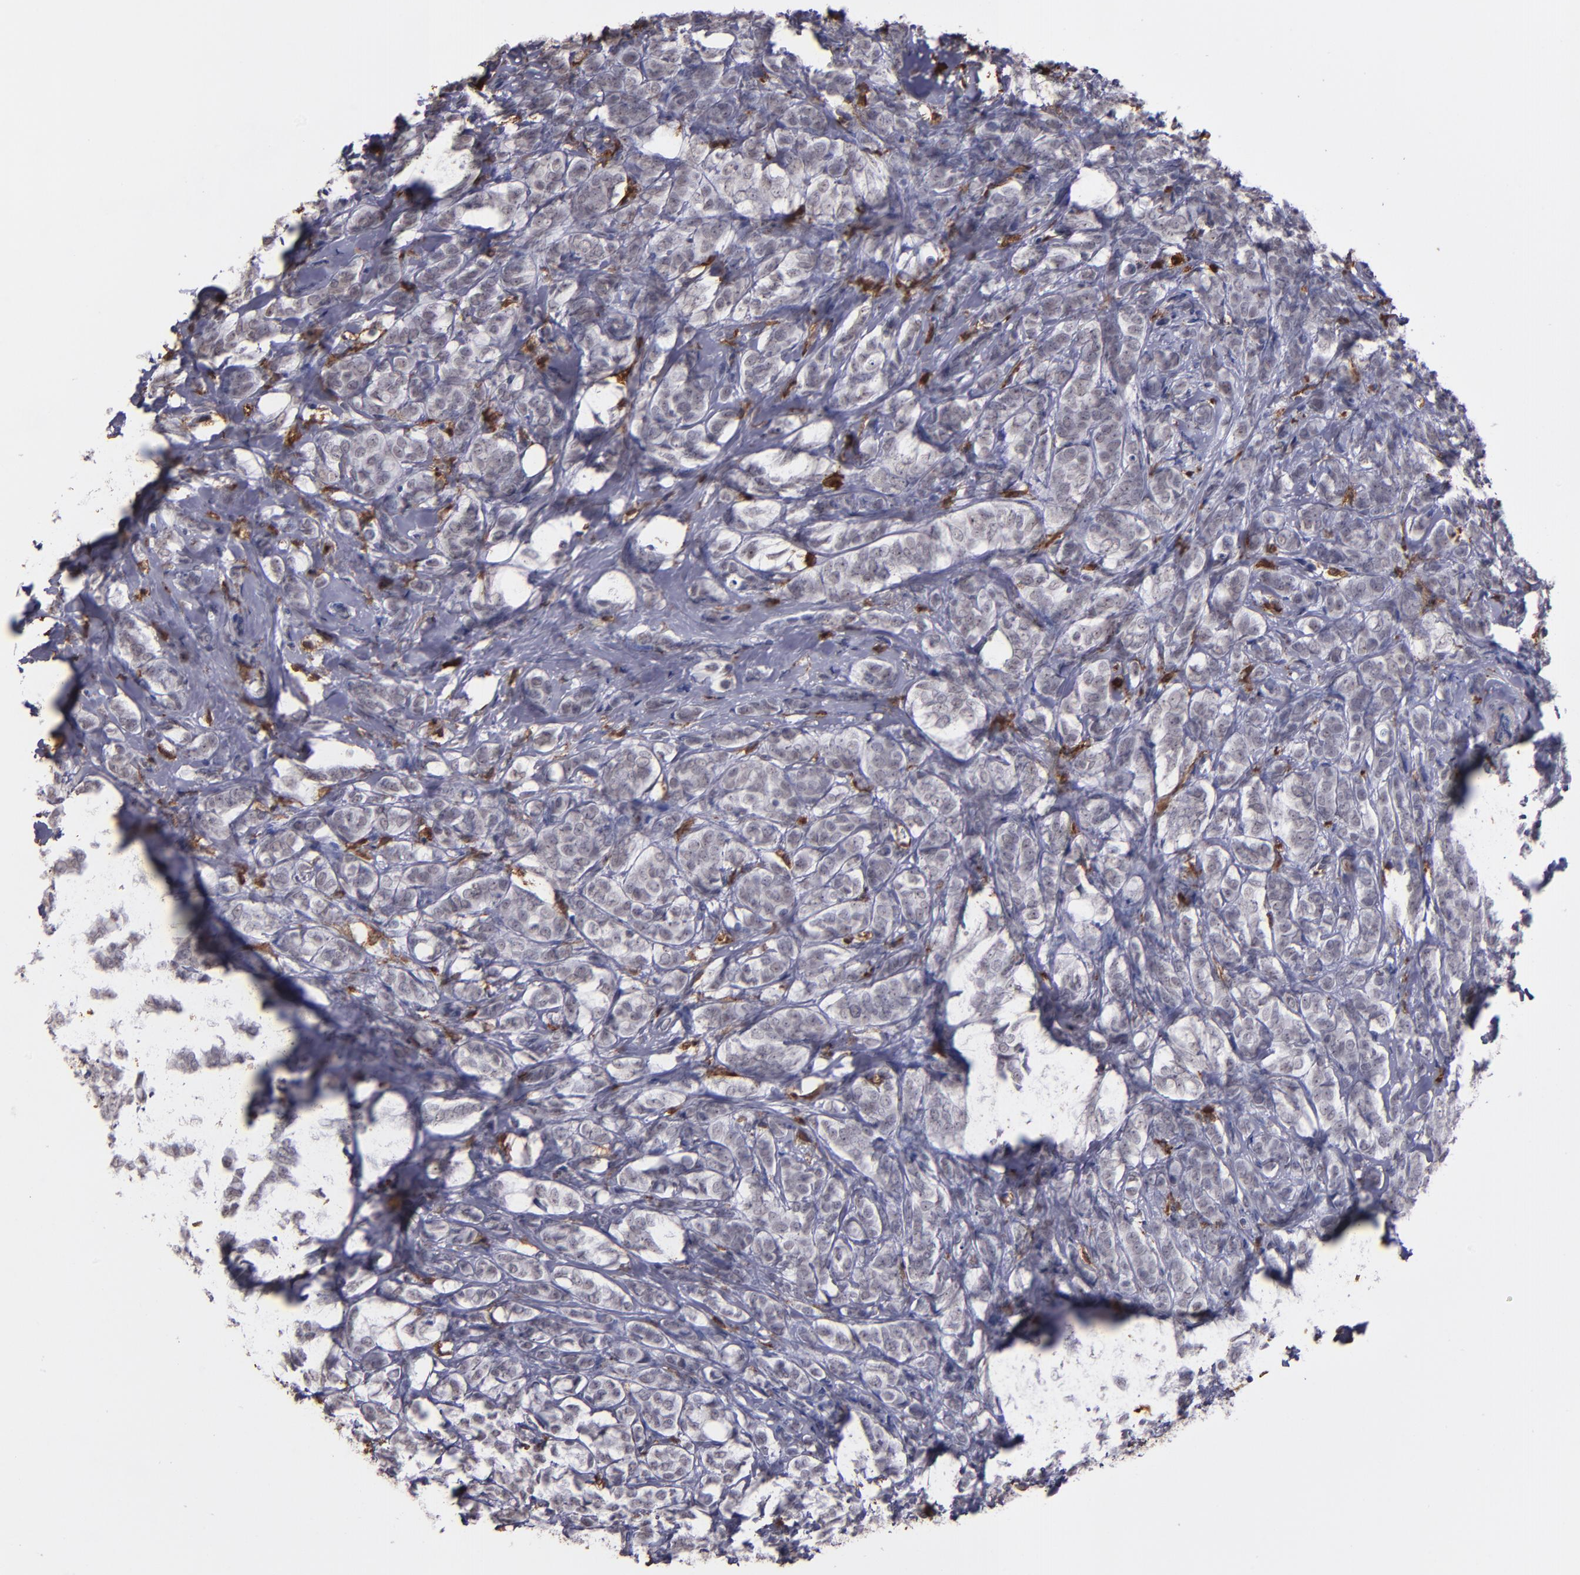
{"staining": {"intensity": "negative", "quantity": "none", "location": "none"}, "tissue": "breast cancer", "cell_type": "Tumor cells", "image_type": "cancer", "snomed": [{"axis": "morphology", "description": "Lobular carcinoma"}, {"axis": "topography", "description": "Breast"}], "caption": "Immunohistochemistry (IHC) image of neoplastic tissue: human breast lobular carcinoma stained with DAB shows no significant protein positivity in tumor cells.", "gene": "NCF2", "patient": {"sex": "female", "age": 60}}